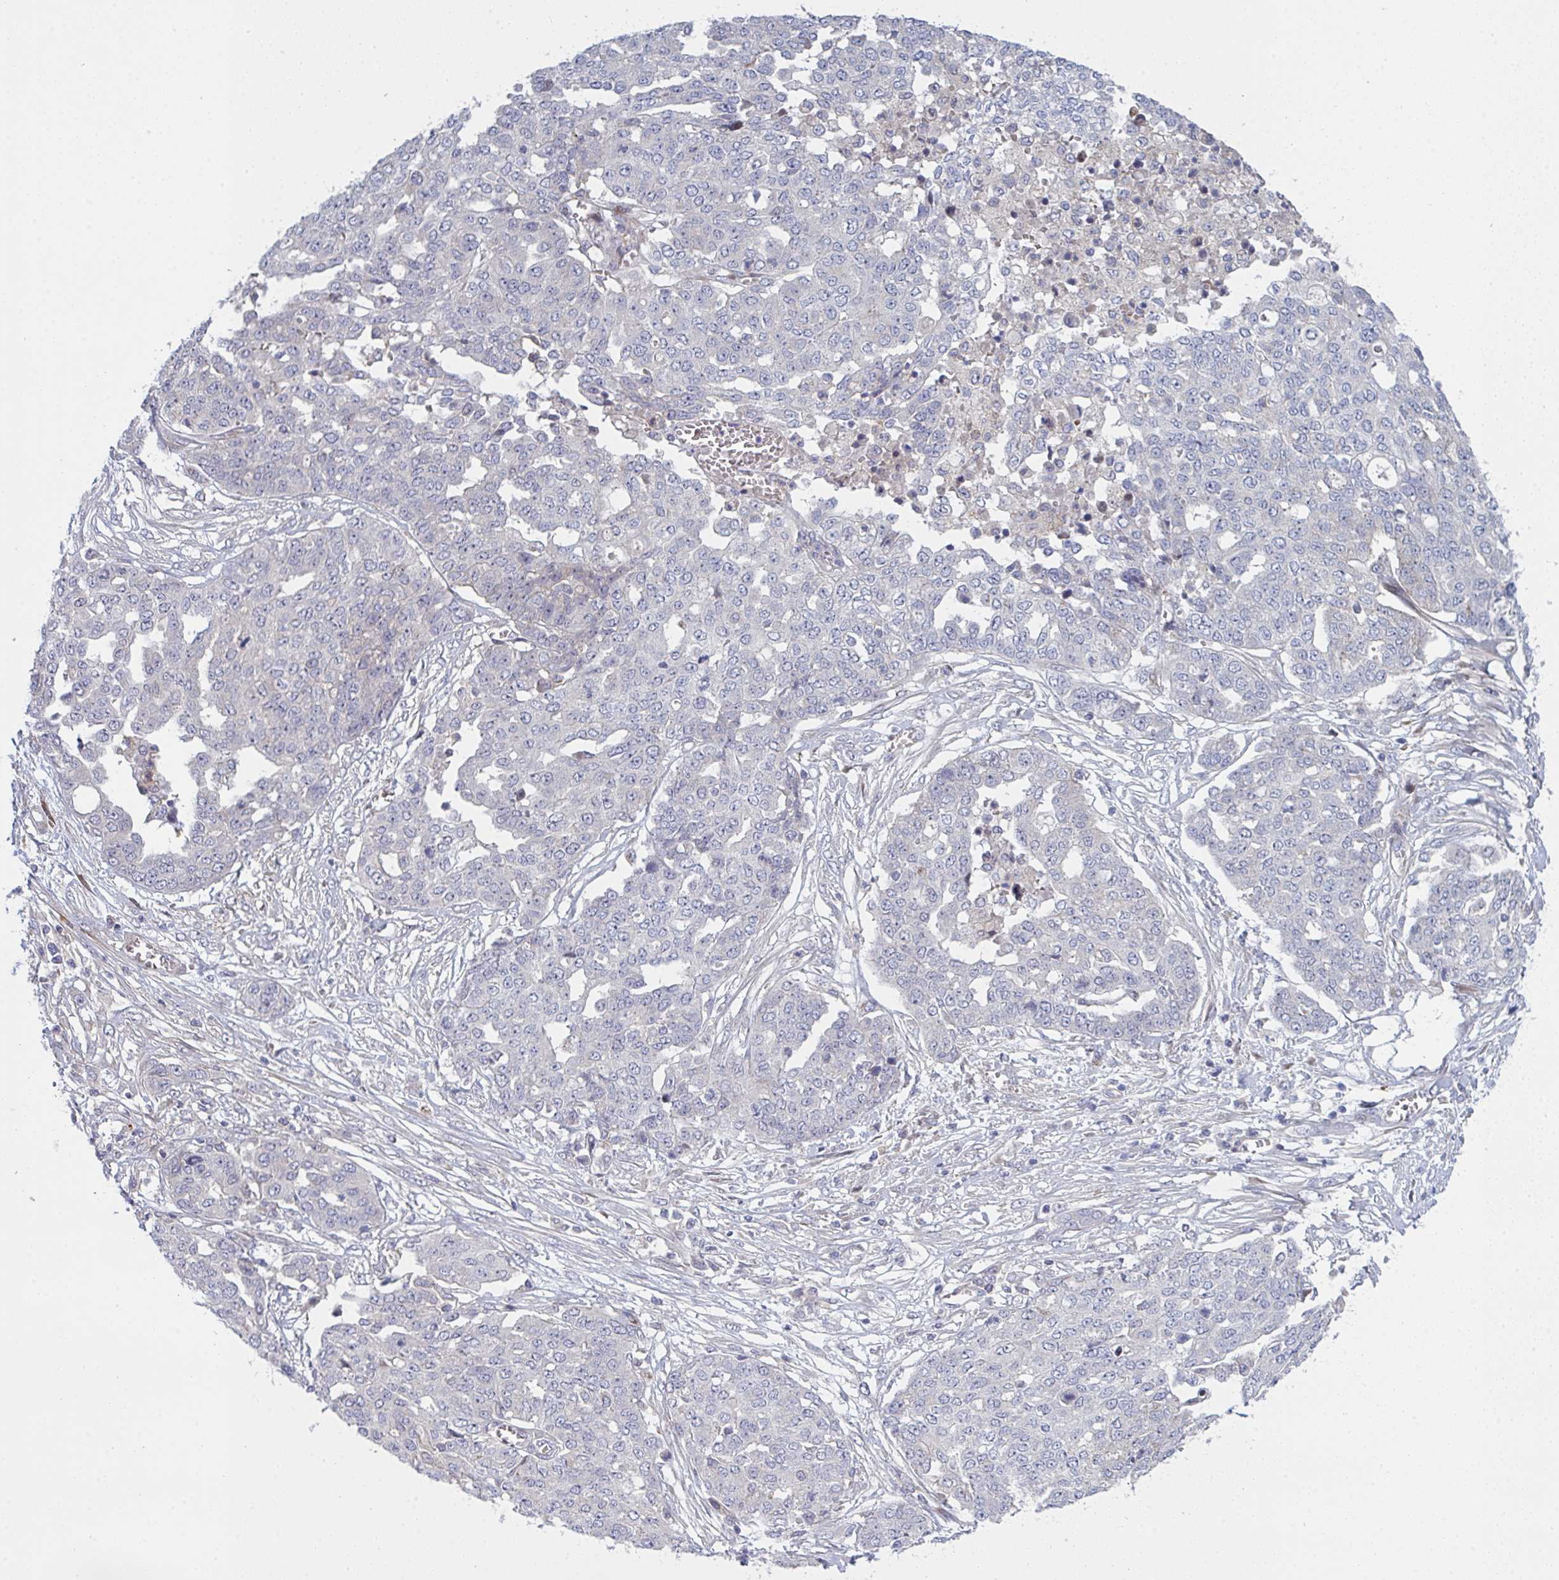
{"staining": {"intensity": "negative", "quantity": "none", "location": "none"}, "tissue": "ovarian cancer", "cell_type": "Tumor cells", "image_type": "cancer", "snomed": [{"axis": "morphology", "description": "Cystadenocarcinoma, serous, NOS"}, {"axis": "topography", "description": "Soft tissue"}, {"axis": "topography", "description": "Ovary"}], "caption": "This is an immunohistochemistry histopathology image of human ovarian cancer. There is no positivity in tumor cells.", "gene": "TNFSF4", "patient": {"sex": "female", "age": 57}}